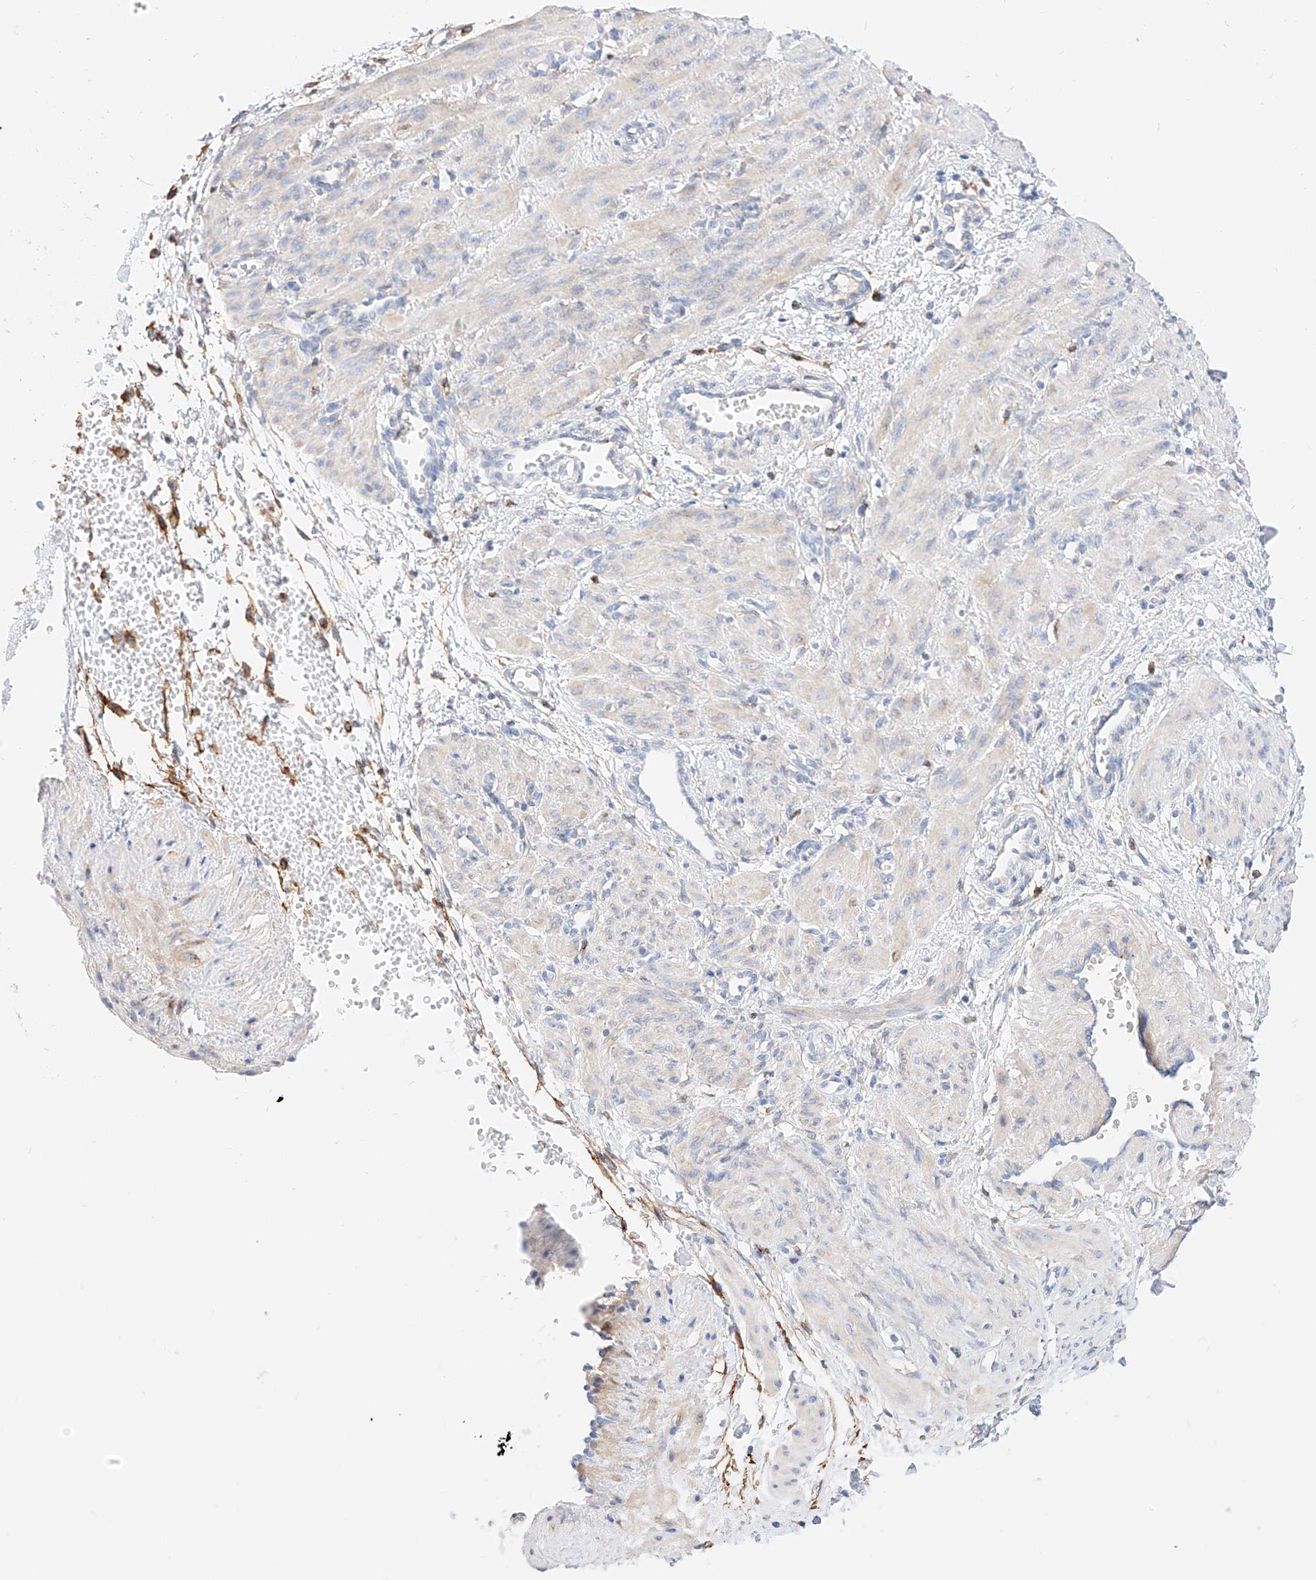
{"staining": {"intensity": "negative", "quantity": "none", "location": "none"}, "tissue": "smooth muscle", "cell_type": "Smooth muscle cells", "image_type": "normal", "snomed": [{"axis": "morphology", "description": "Normal tissue, NOS"}, {"axis": "topography", "description": "Endometrium"}], "caption": "The histopathology image shows no staining of smooth muscle cells in unremarkable smooth muscle. (Stains: DAB (3,3'-diaminobenzidine) IHC with hematoxylin counter stain, Microscopy: brightfield microscopy at high magnification).", "gene": "MAP7", "patient": {"sex": "female", "age": 33}}